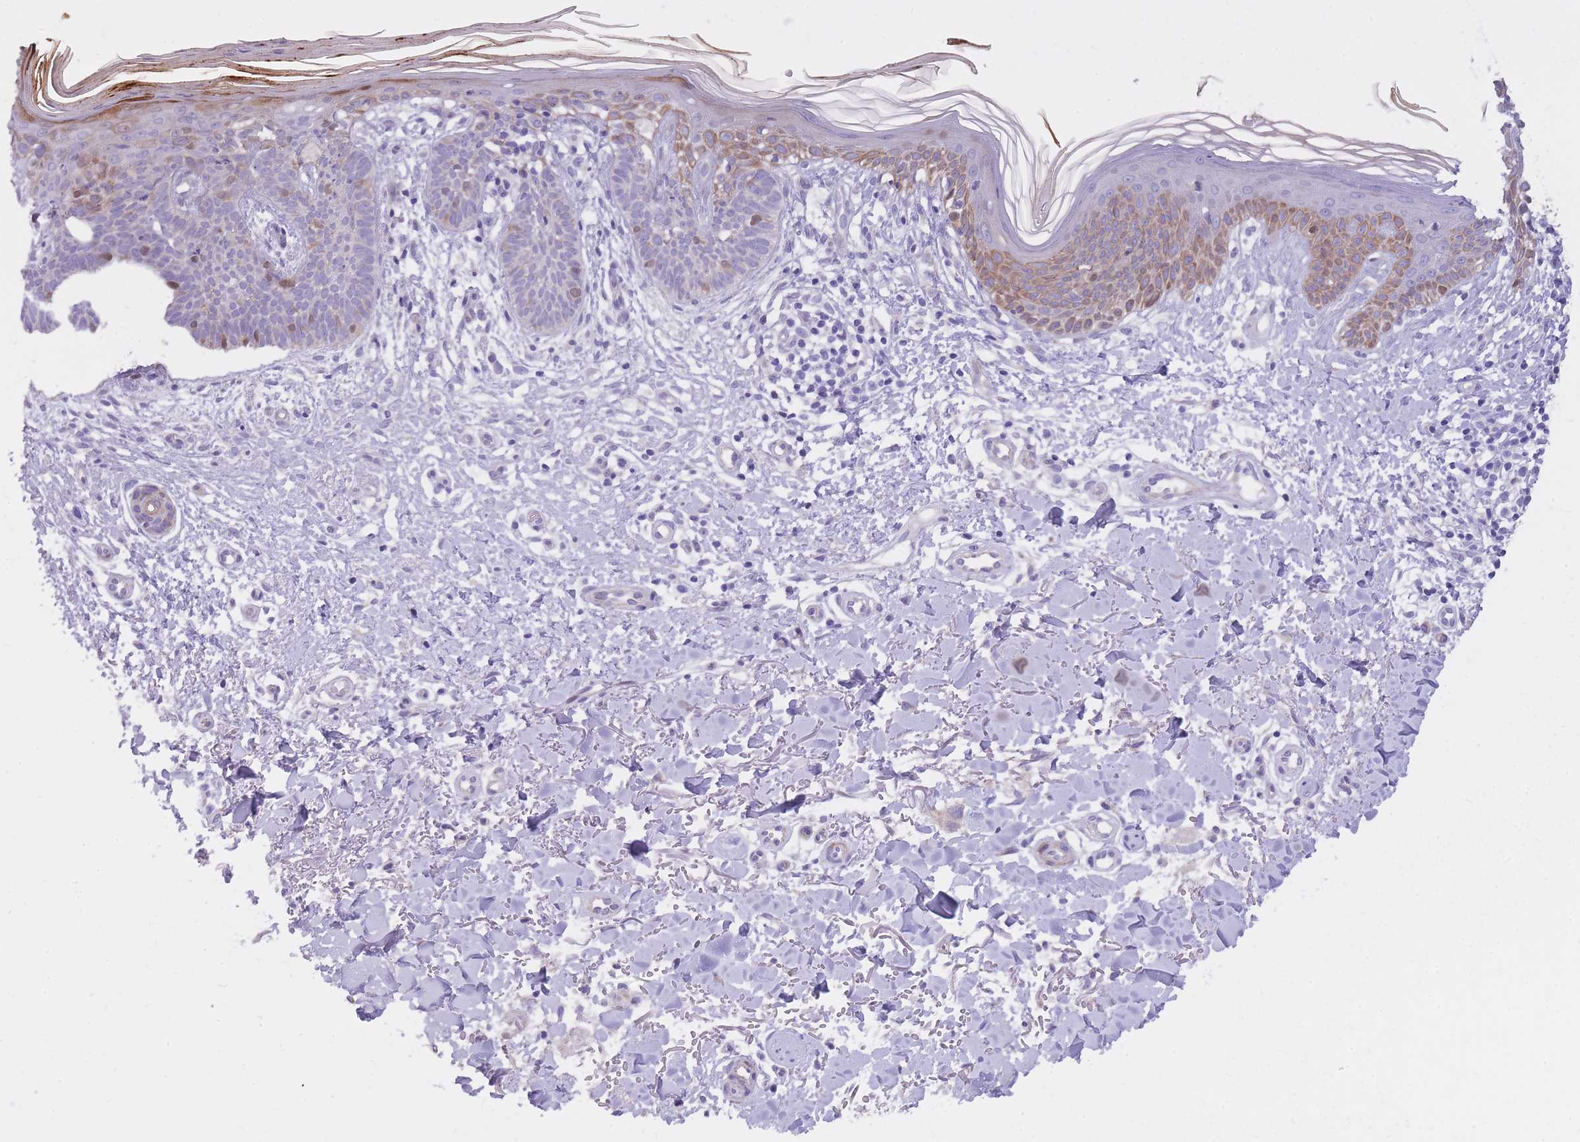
{"staining": {"intensity": "negative", "quantity": "none", "location": "none"}, "tissue": "skin cancer", "cell_type": "Tumor cells", "image_type": "cancer", "snomed": [{"axis": "morphology", "description": "Basal cell carcinoma"}, {"axis": "topography", "description": "Skin"}], "caption": "This is an immunohistochemistry photomicrograph of skin cancer. There is no positivity in tumor cells.", "gene": "QTRT1", "patient": {"sex": "male", "age": 78}}